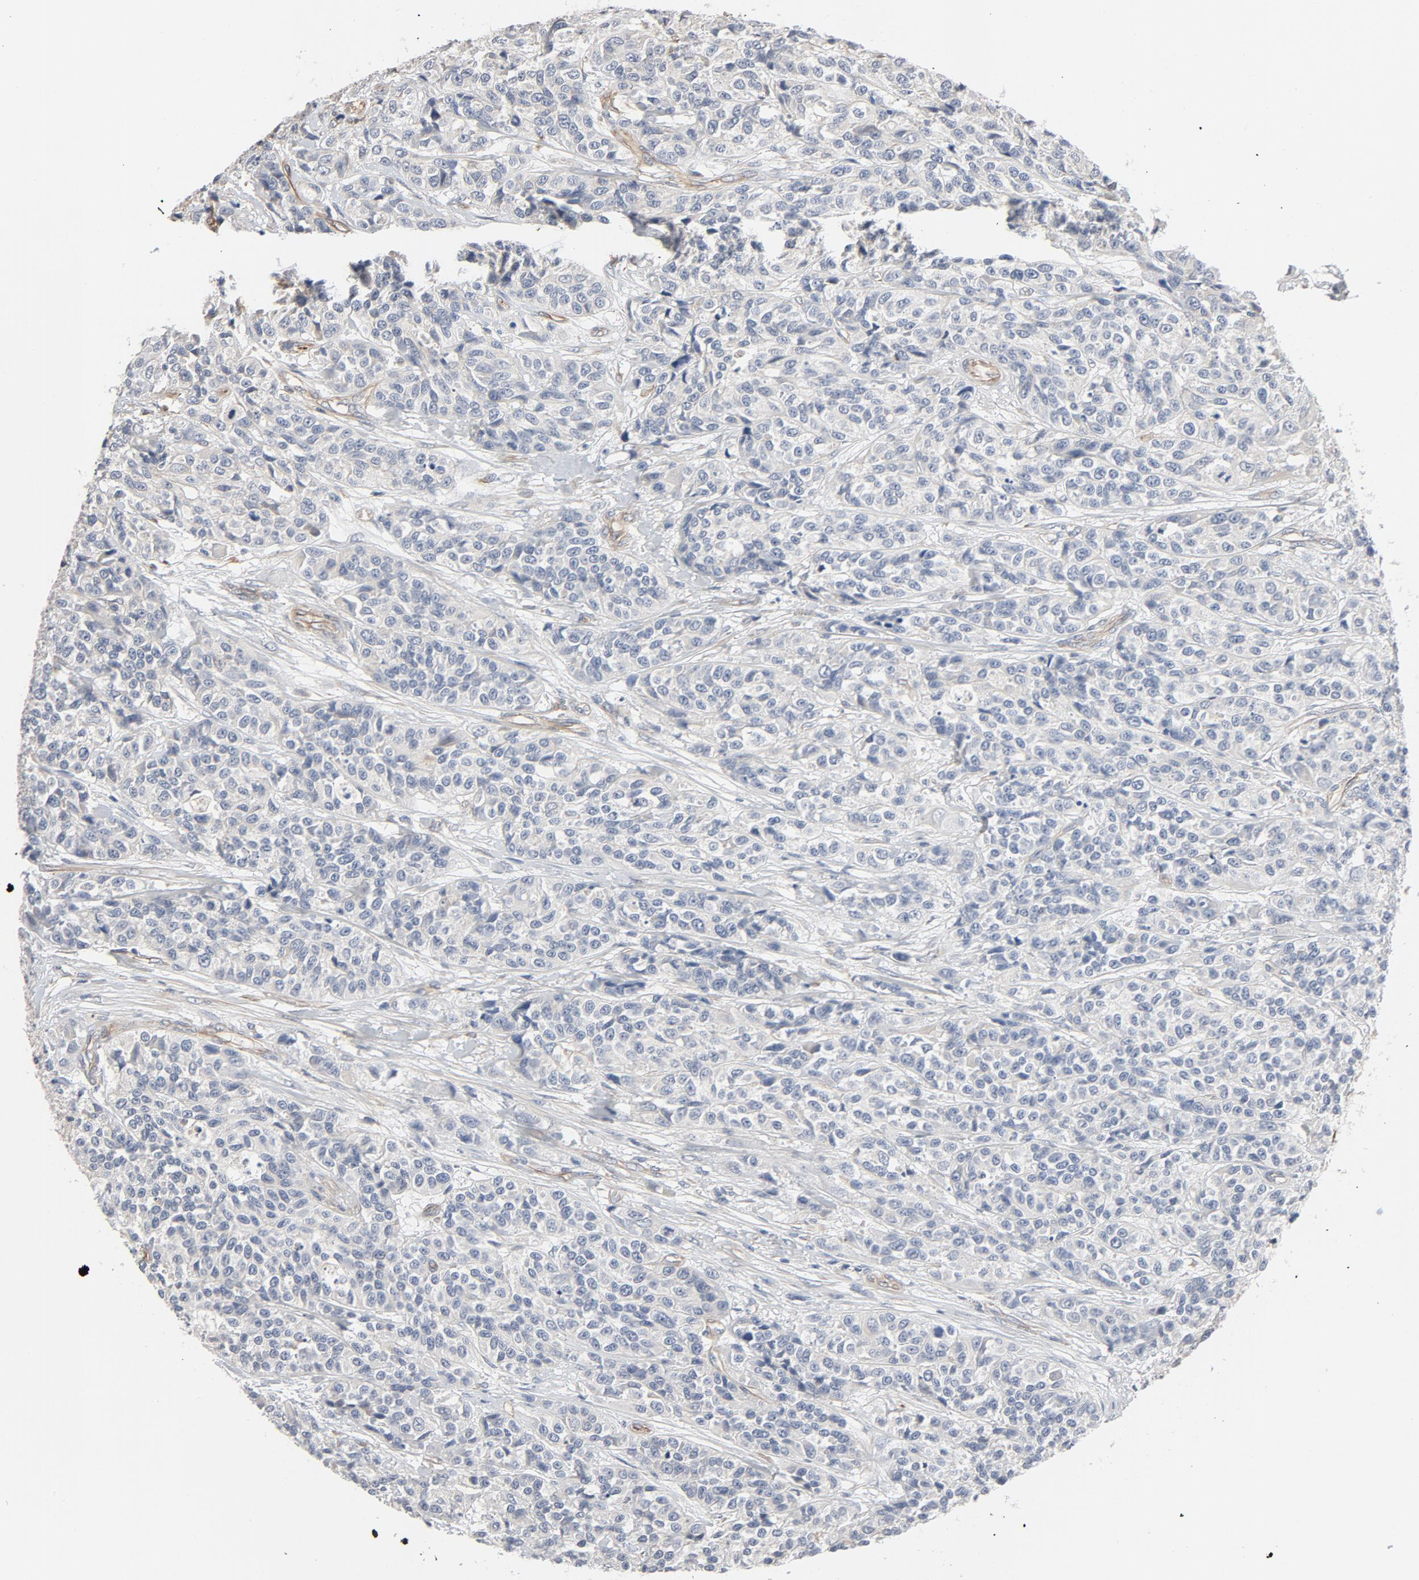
{"staining": {"intensity": "negative", "quantity": "none", "location": "none"}, "tissue": "urothelial cancer", "cell_type": "Tumor cells", "image_type": "cancer", "snomed": [{"axis": "morphology", "description": "Urothelial carcinoma, High grade"}, {"axis": "topography", "description": "Urinary bladder"}], "caption": "The IHC micrograph has no significant positivity in tumor cells of urothelial carcinoma (high-grade) tissue. Brightfield microscopy of immunohistochemistry stained with DAB (brown) and hematoxylin (blue), captured at high magnification.", "gene": "TRIOBP", "patient": {"sex": "female", "age": 81}}